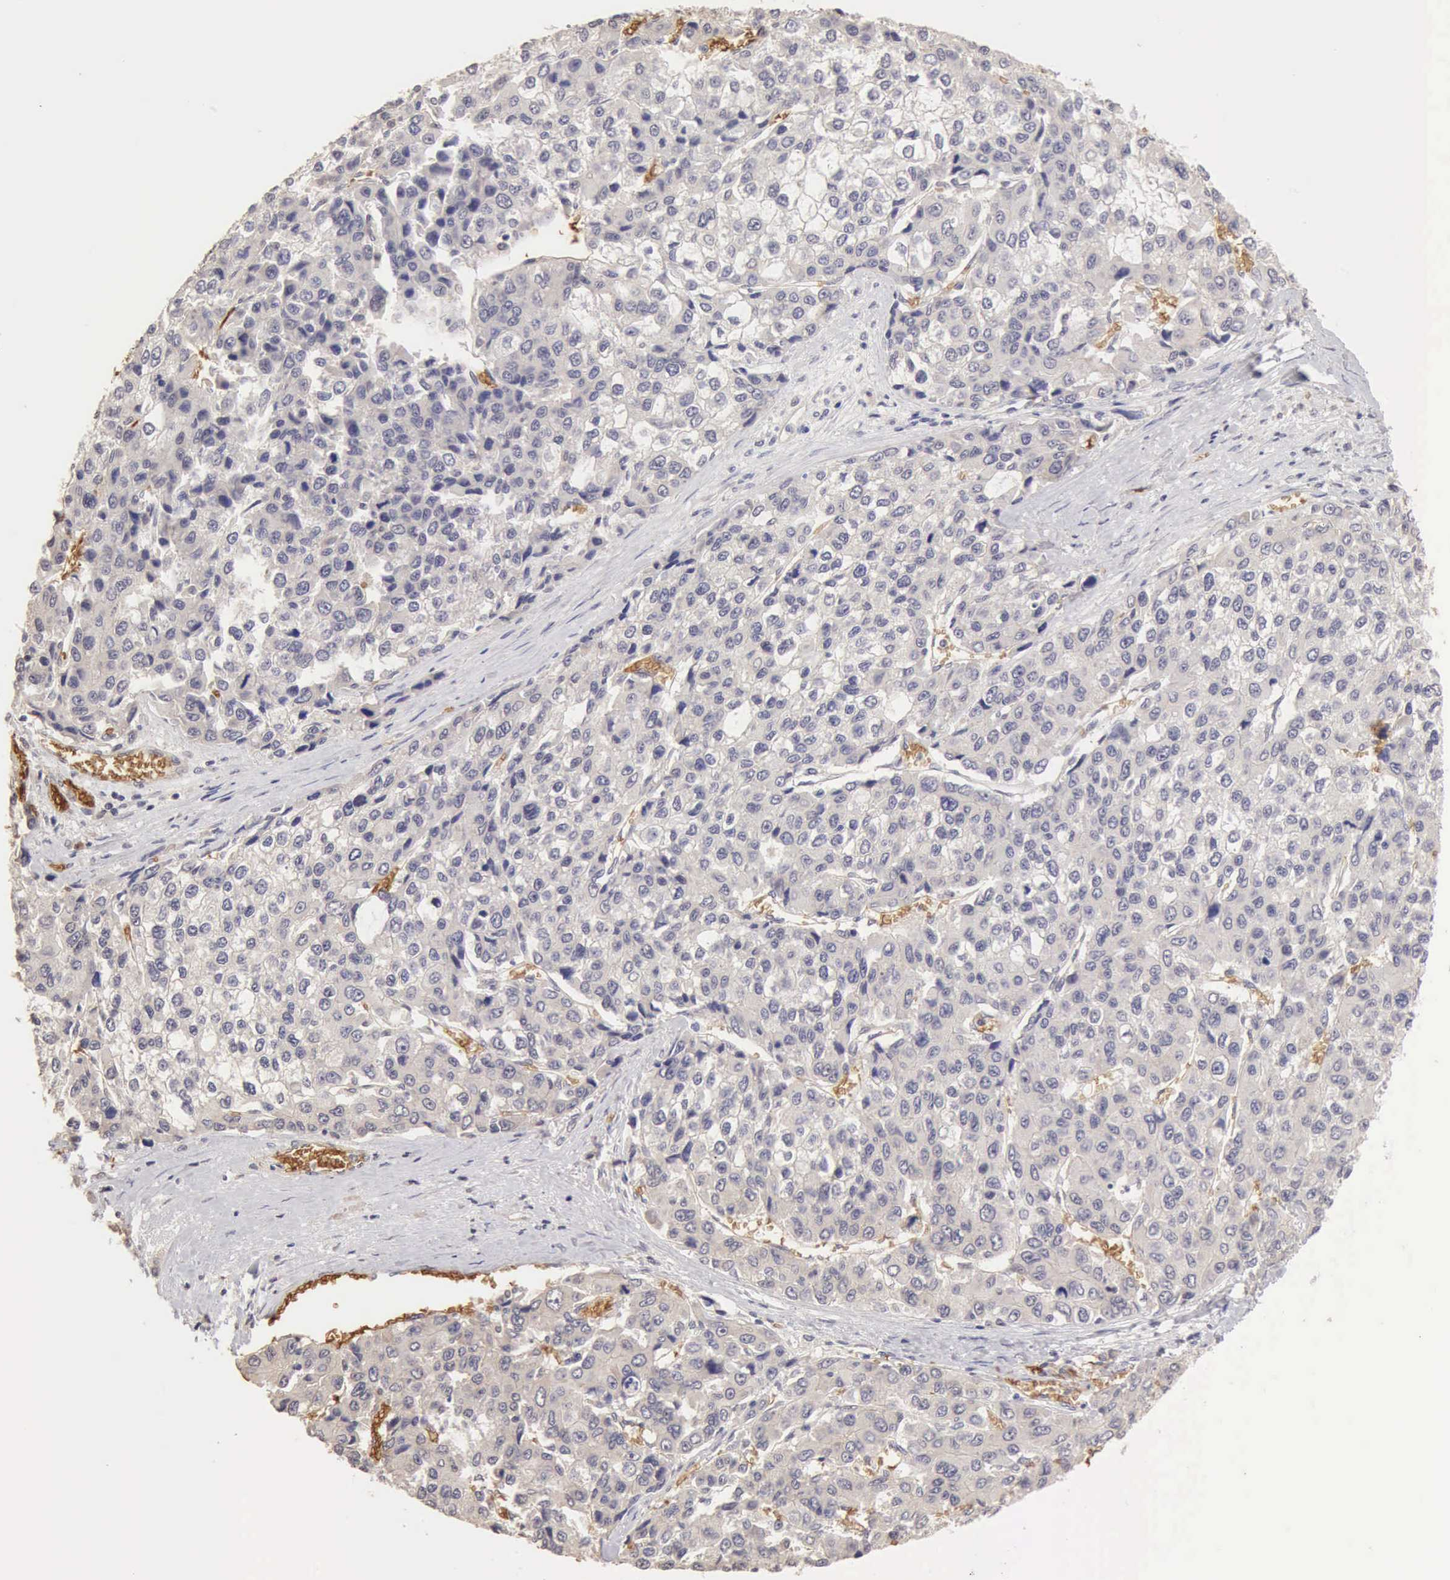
{"staining": {"intensity": "negative", "quantity": "none", "location": "none"}, "tissue": "liver cancer", "cell_type": "Tumor cells", "image_type": "cancer", "snomed": [{"axis": "morphology", "description": "Carcinoma, Hepatocellular, NOS"}, {"axis": "topography", "description": "Liver"}], "caption": "Immunohistochemical staining of human hepatocellular carcinoma (liver) demonstrates no significant positivity in tumor cells.", "gene": "CFI", "patient": {"sex": "female", "age": 66}}